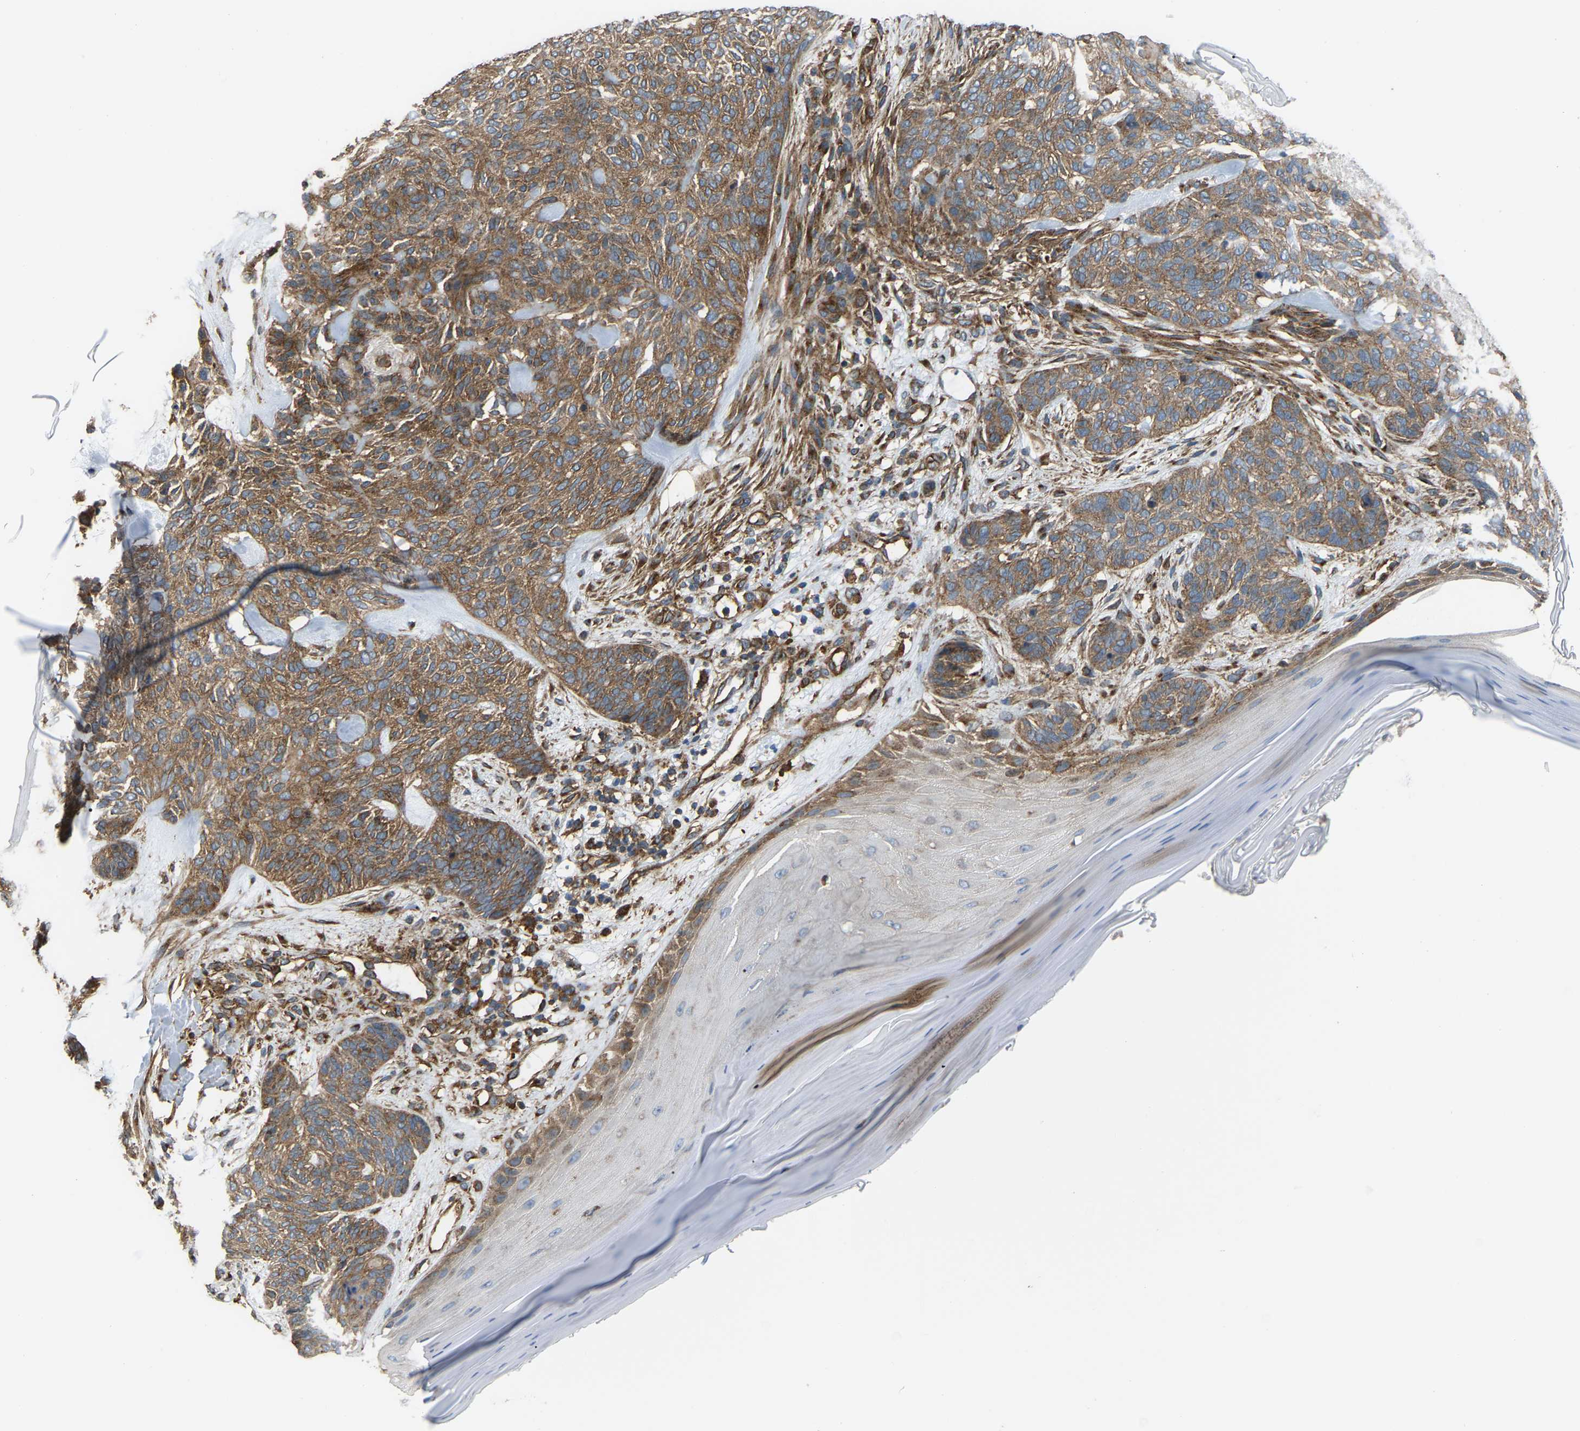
{"staining": {"intensity": "moderate", "quantity": ">75%", "location": "cytoplasmic/membranous"}, "tissue": "skin cancer", "cell_type": "Tumor cells", "image_type": "cancer", "snomed": [{"axis": "morphology", "description": "Basal cell carcinoma"}, {"axis": "topography", "description": "Skin"}], "caption": "High-power microscopy captured an immunohistochemistry (IHC) image of skin cancer, revealing moderate cytoplasmic/membranous staining in approximately >75% of tumor cells.", "gene": "PICALM", "patient": {"sex": "male", "age": 55}}